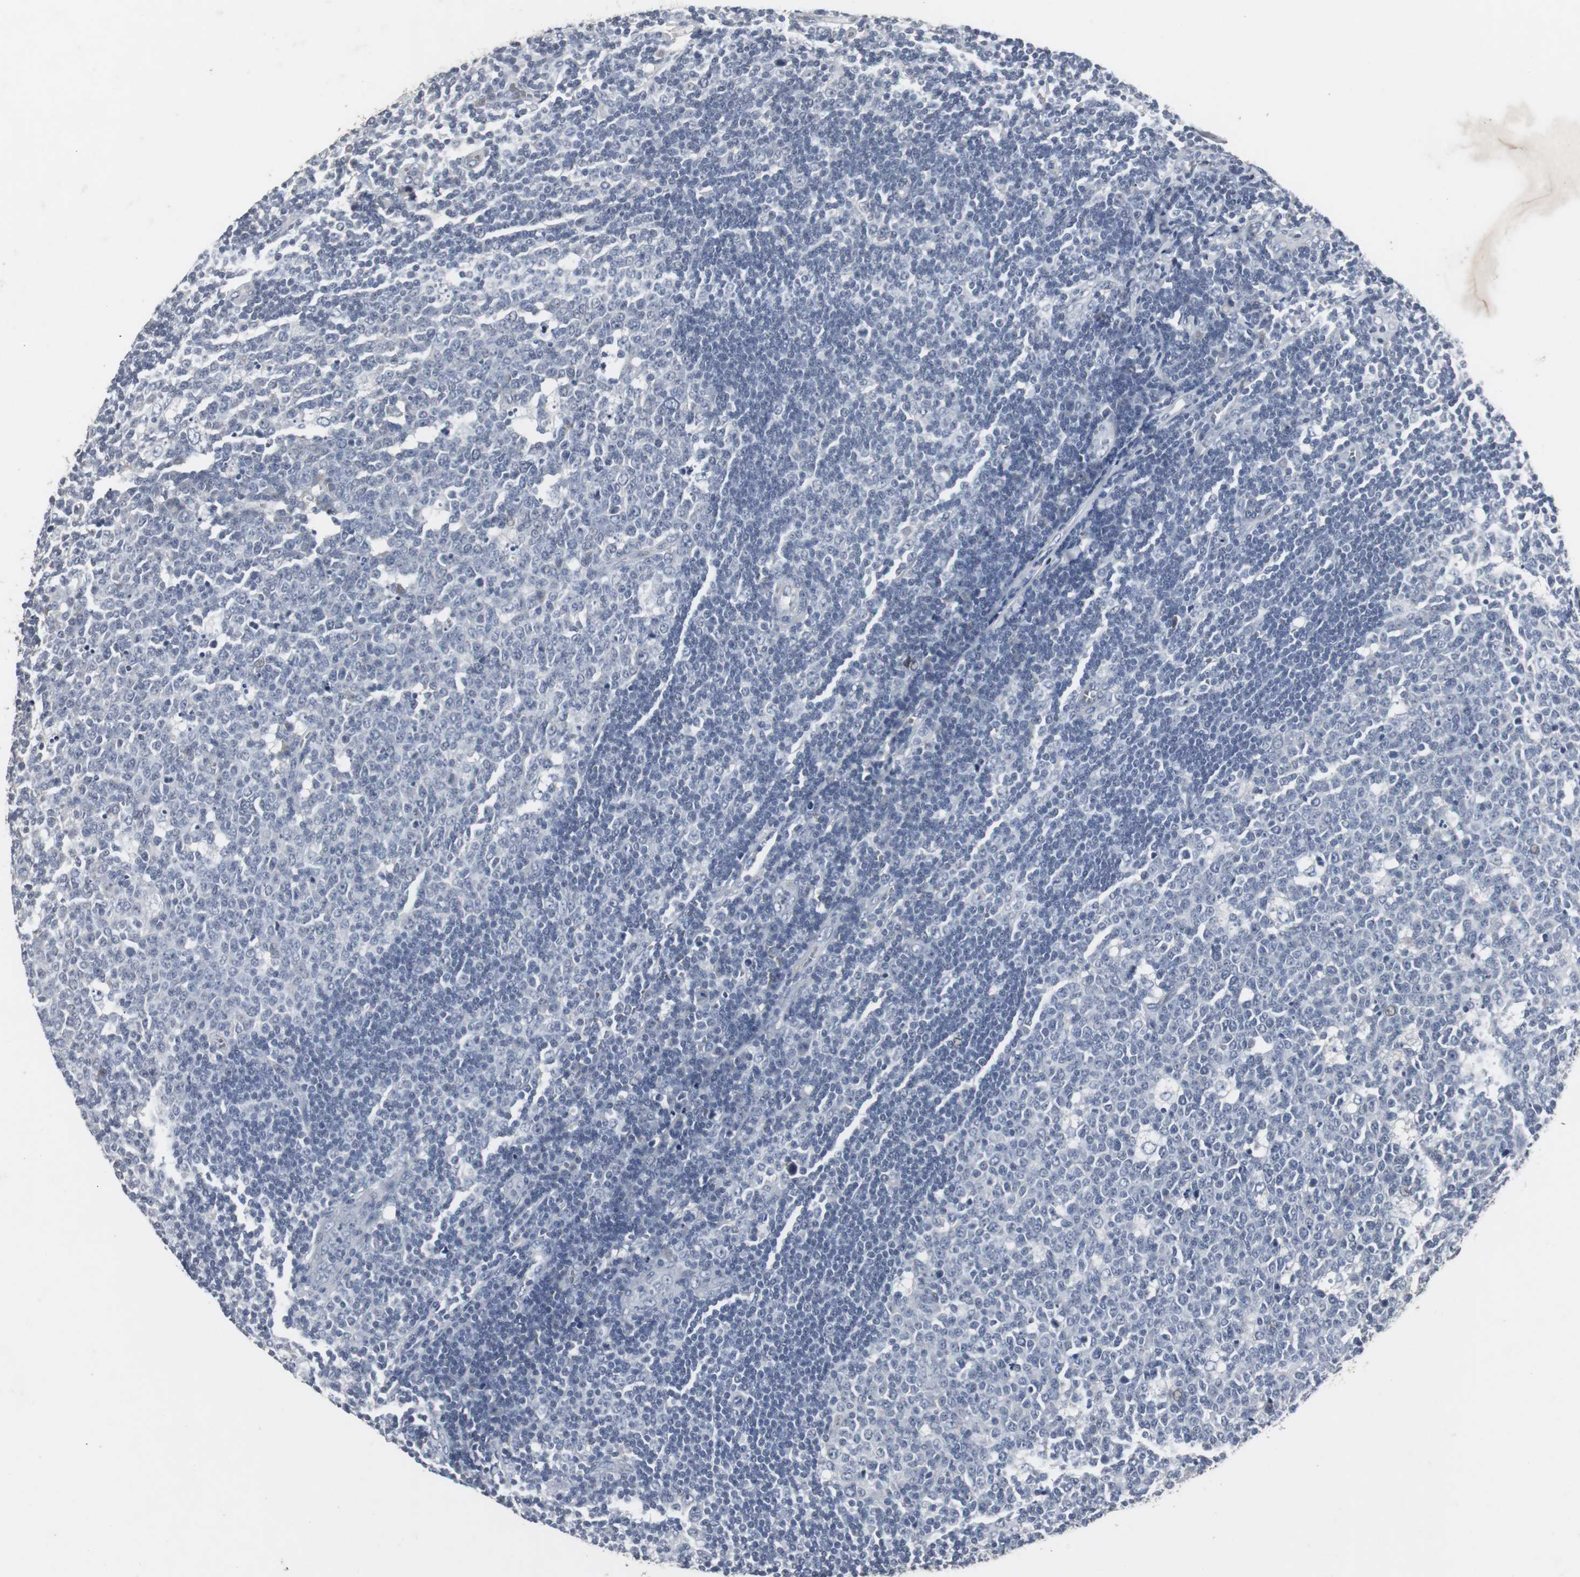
{"staining": {"intensity": "negative", "quantity": "none", "location": "none"}, "tissue": "lymph node", "cell_type": "Germinal center cells", "image_type": "normal", "snomed": [{"axis": "morphology", "description": "Normal tissue, NOS"}, {"axis": "topography", "description": "Lymph node"}, {"axis": "topography", "description": "Salivary gland"}], "caption": "Immunohistochemistry (IHC) photomicrograph of normal lymph node stained for a protein (brown), which reveals no expression in germinal center cells. (DAB (3,3'-diaminobenzidine) immunohistochemistry, high magnification).", "gene": "ACAA1", "patient": {"sex": "male", "age": 8}}